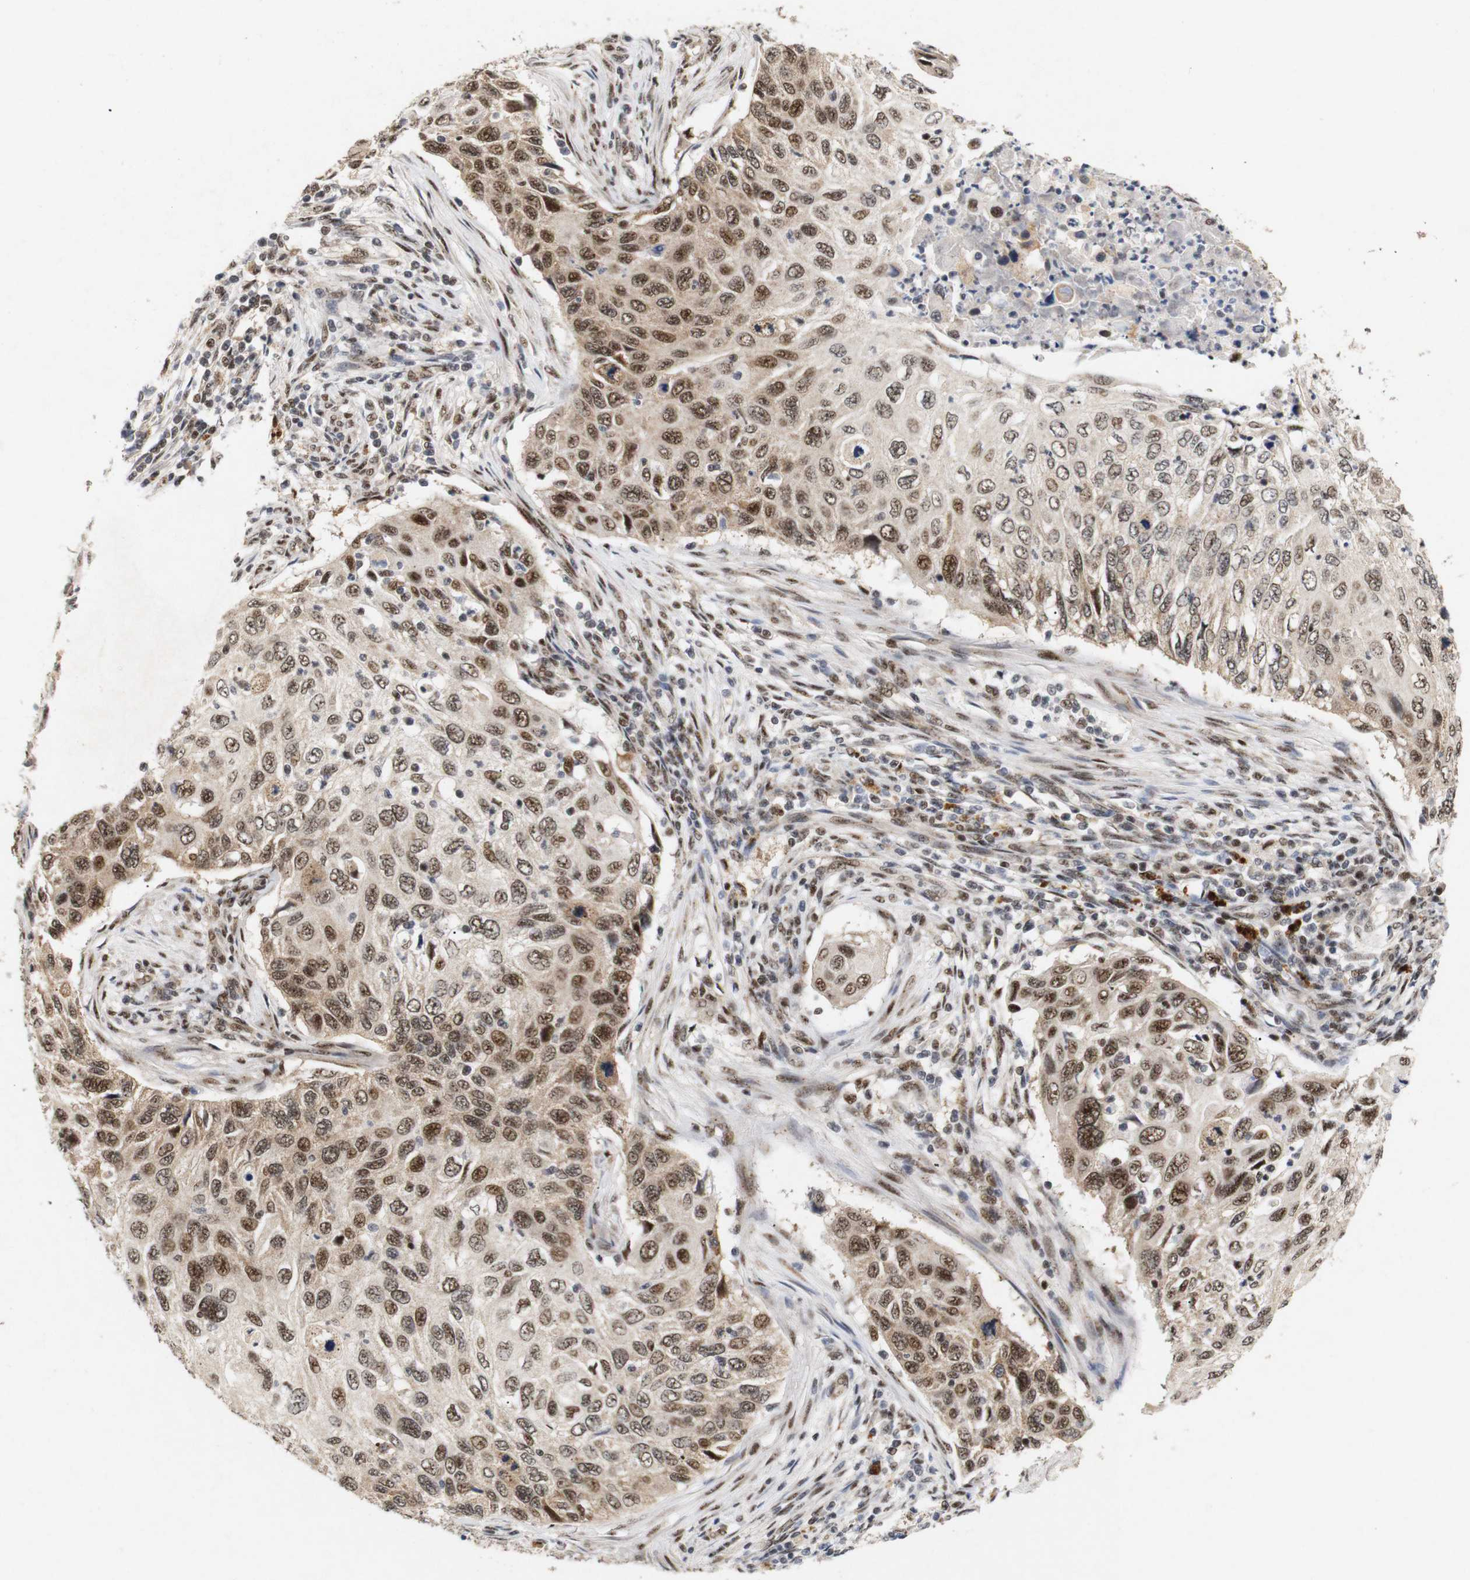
{"staining": {"intensity": "moderate", "quantity": ">75%", "location": "cytoplasmic/membranous,nuclear"}, "tissue": "cervical cancer", "cell_type": "Tumor cells", "image_type": "cancer", "snomed": [{"axis": "morphology", "description": "Squamous cell carcinoma, NOS"}, {"axis": "topography", "description": "Cervix"}], "caption": "A brown stain shows moderate cytoplasmic/membranous and nuclear expression of a protein in human cervical cancer (squamous cell carcinoma) tumor cells. Immunohistochemistry stains the protein in brown and the nuclei are stained blue.", "gene": "PYM1", "patient": {"sex": "female", "age": 70}}